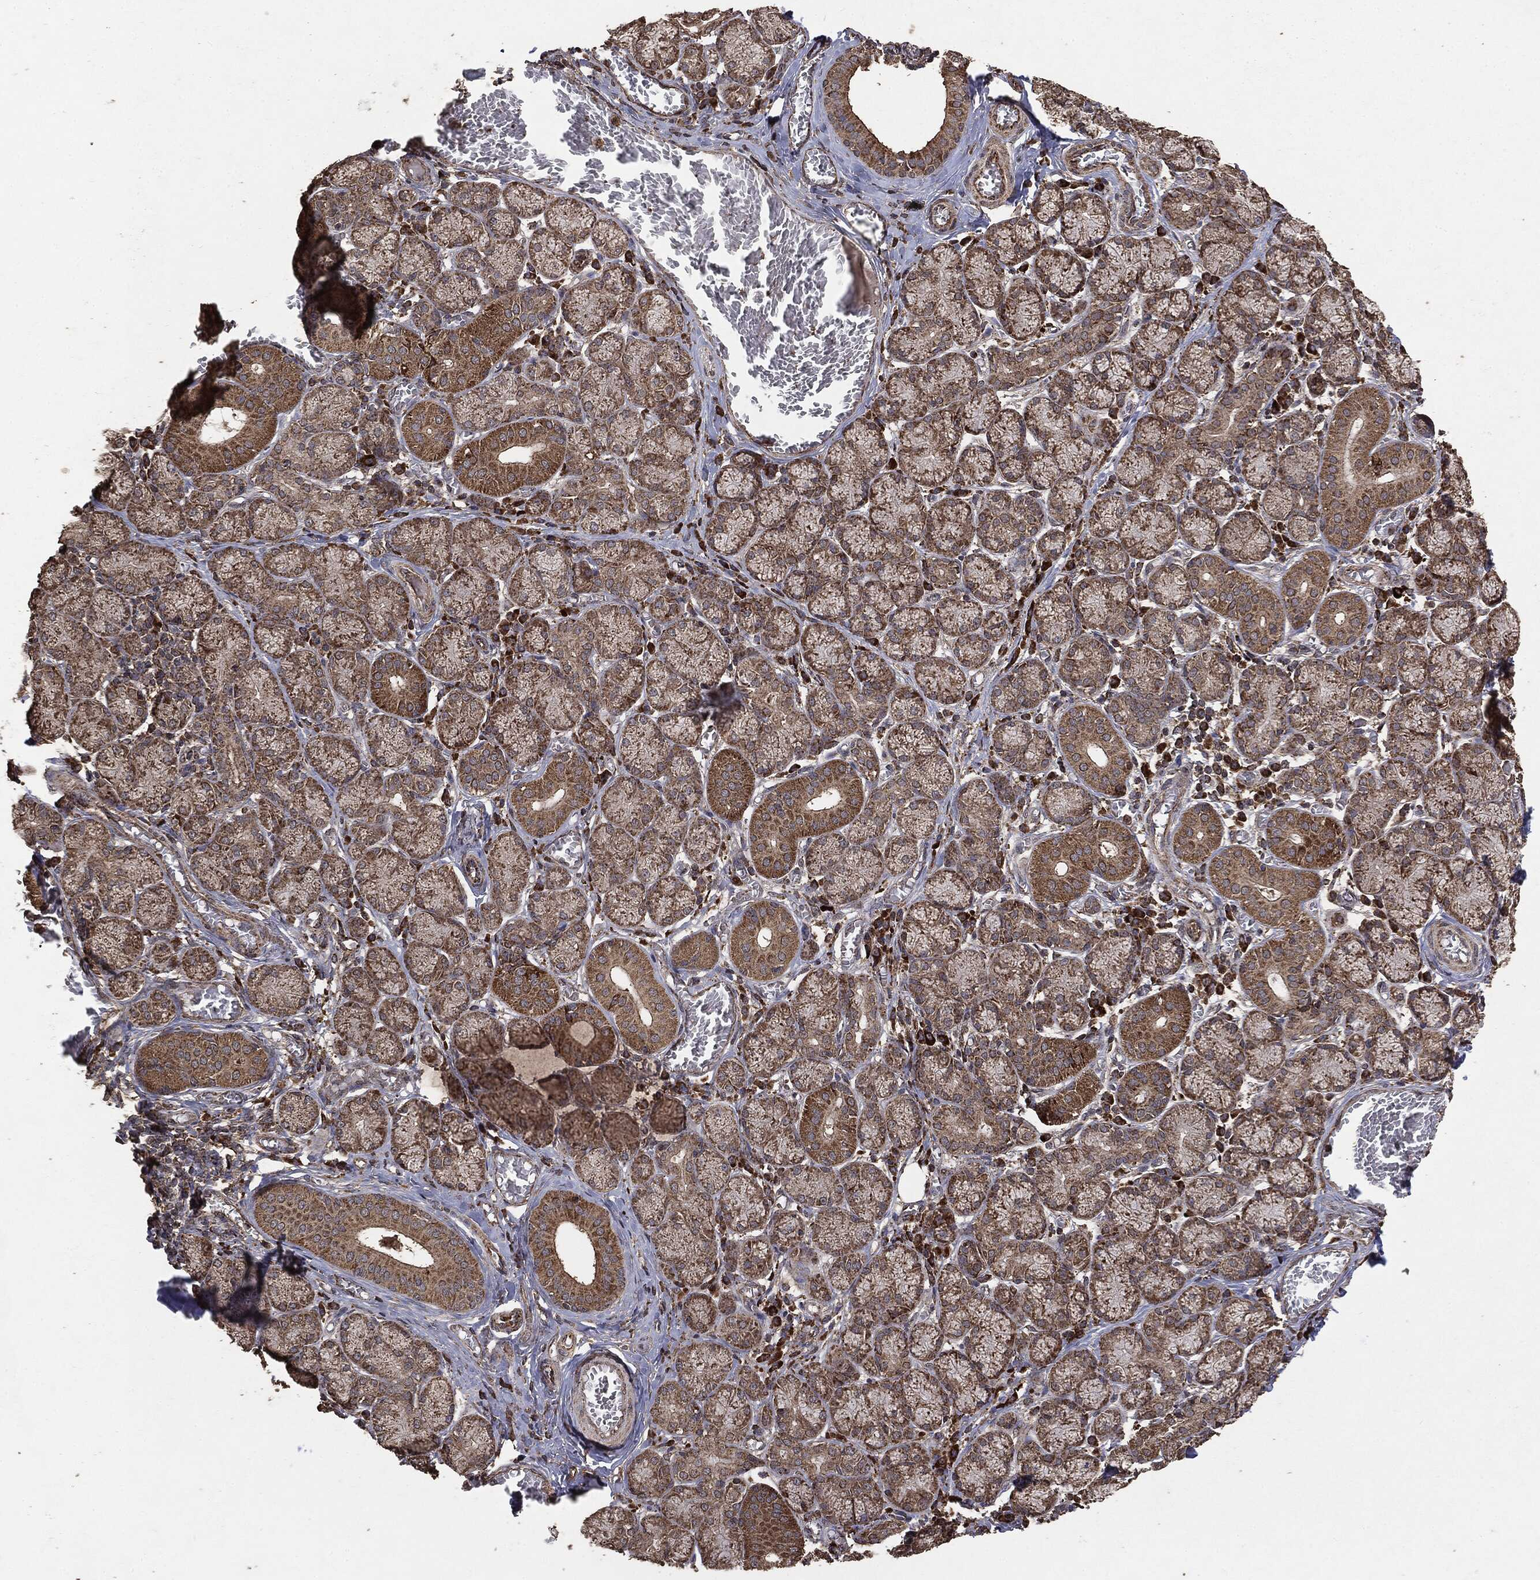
{"staining": {"intensity": "moderate", "quantity": ">75%", "location": "cytoplasmic/membranous"}, "tissue": "salivary gland", "cell_type": "Glandular cells", "image_type": "normal", "snomed": [{"axis": "morphology", "description": "Normal tissue, NOS"}, {"axis": "topography", "description": "Salivary gland"}, {"axis": "topography", "description": "Peripheral nerve tissue"}], "caption": "IHC staining of normal salivary gland, which demonstrates medium levels of moderate cytoplasmic/membranous positivity in about >75% of glandular cells indicating moderate cytoplasmic/membranous protein positivity. The staining was performed using DAB (3,3'-diaminobenzidine) (brown) for protein detection and nuclei were counterstained in hematoxylin (blue).", "gene": "MTOR", "patient": {"sex": "female", "age": 24}}